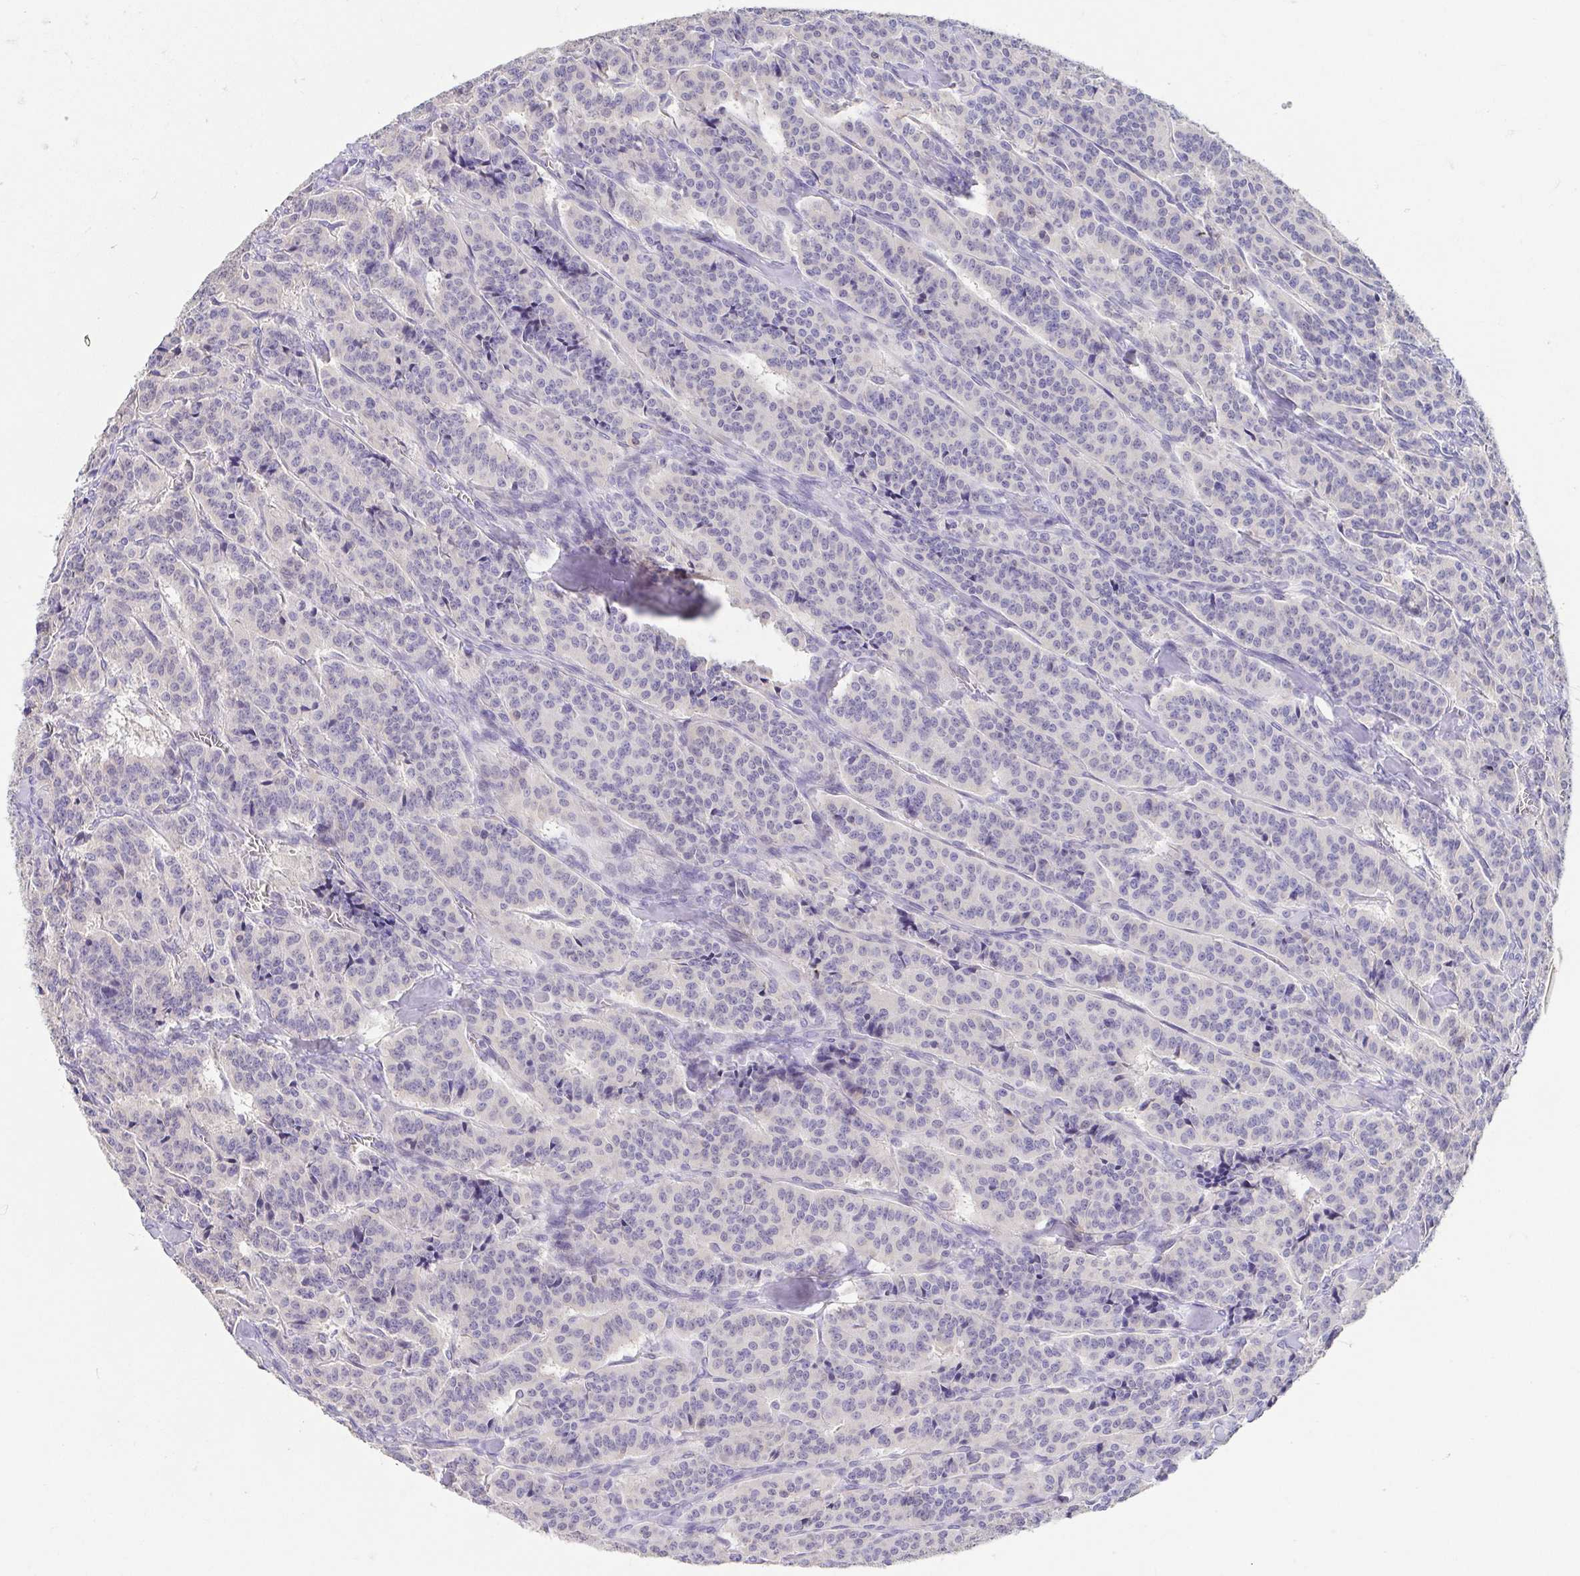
{"staining": {"intensity": "negative", "quantity": "none", "location": "none"}, "tissue": "carcinoid", "cell_type": "Tumor cells", "image_type": "cancer", "snomed": [{"axis": "morphology", "description": "Normal tissue, NOS"}, {"axis": "morphology", "description": "Carcinoid, malignant, NOS"}, {"axis": "topography", "description": "Lung"}], "caption": "Immunohistochemistry (IHC) of human carcinoid reveals no staining in tumor cells.", "gene": "FABP3", "patient": {"sex": "female", "age": 46}}